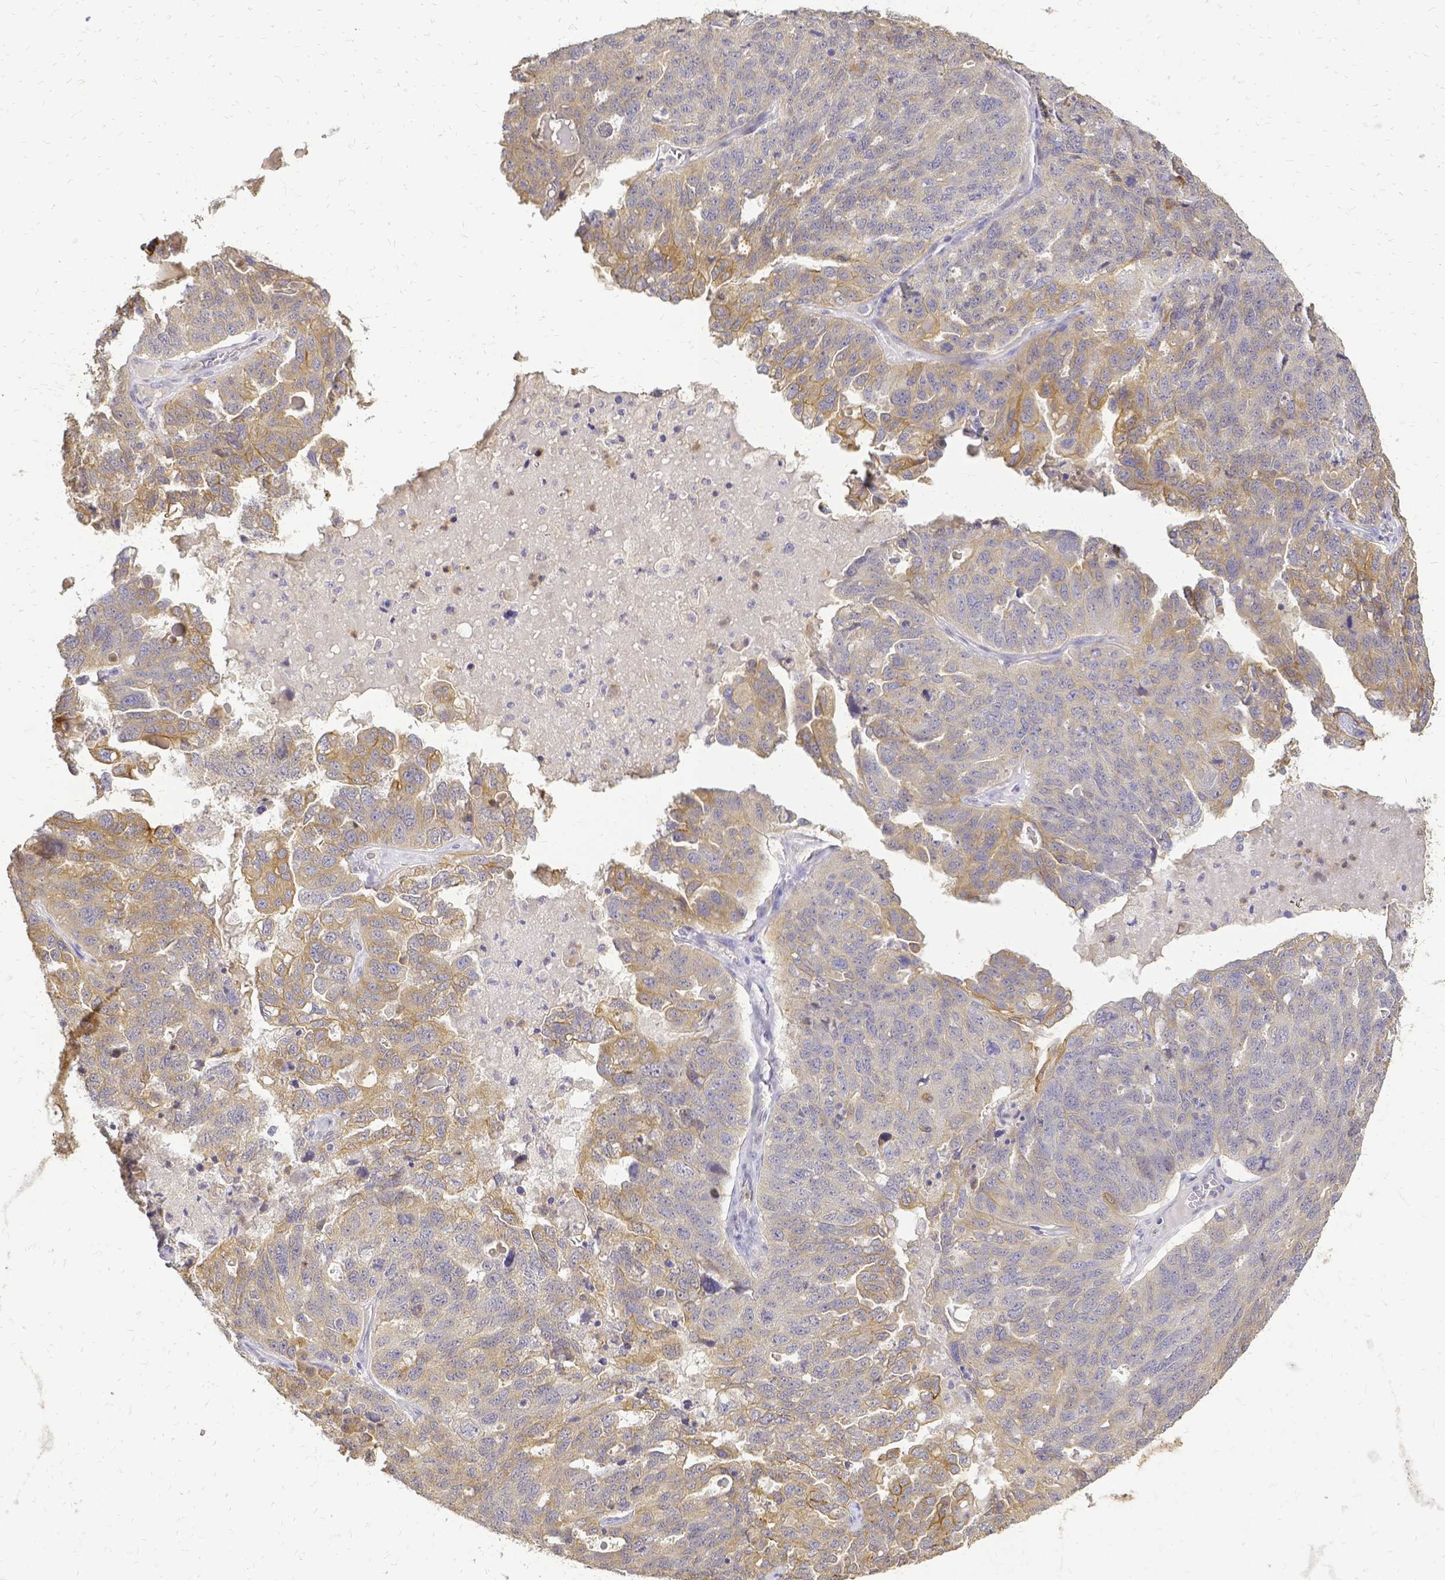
{"staining": {"intensity": "moderate", "quantity": "25%-75%", "location": "cytoplasmic/membranous"}, "tissue": "ovarian cancer", "cell_type": "Tumor cells", "image_type": "cancer", "snomed": [{"axis": "morphology", "description": "Cystadenocarcinoma, serous, NOS"}, {"axis": "topography", "description": "Ovary"}], "caption": "Serous cystadenocarcinoma (ovarian) stained with DAB IHC shows medium levels of moderate cytoplasmic/membranous staining in about 25%-75% of tumor cells.", "gene": "CIB1", "patient": {"sex": "female", "age": 71}}